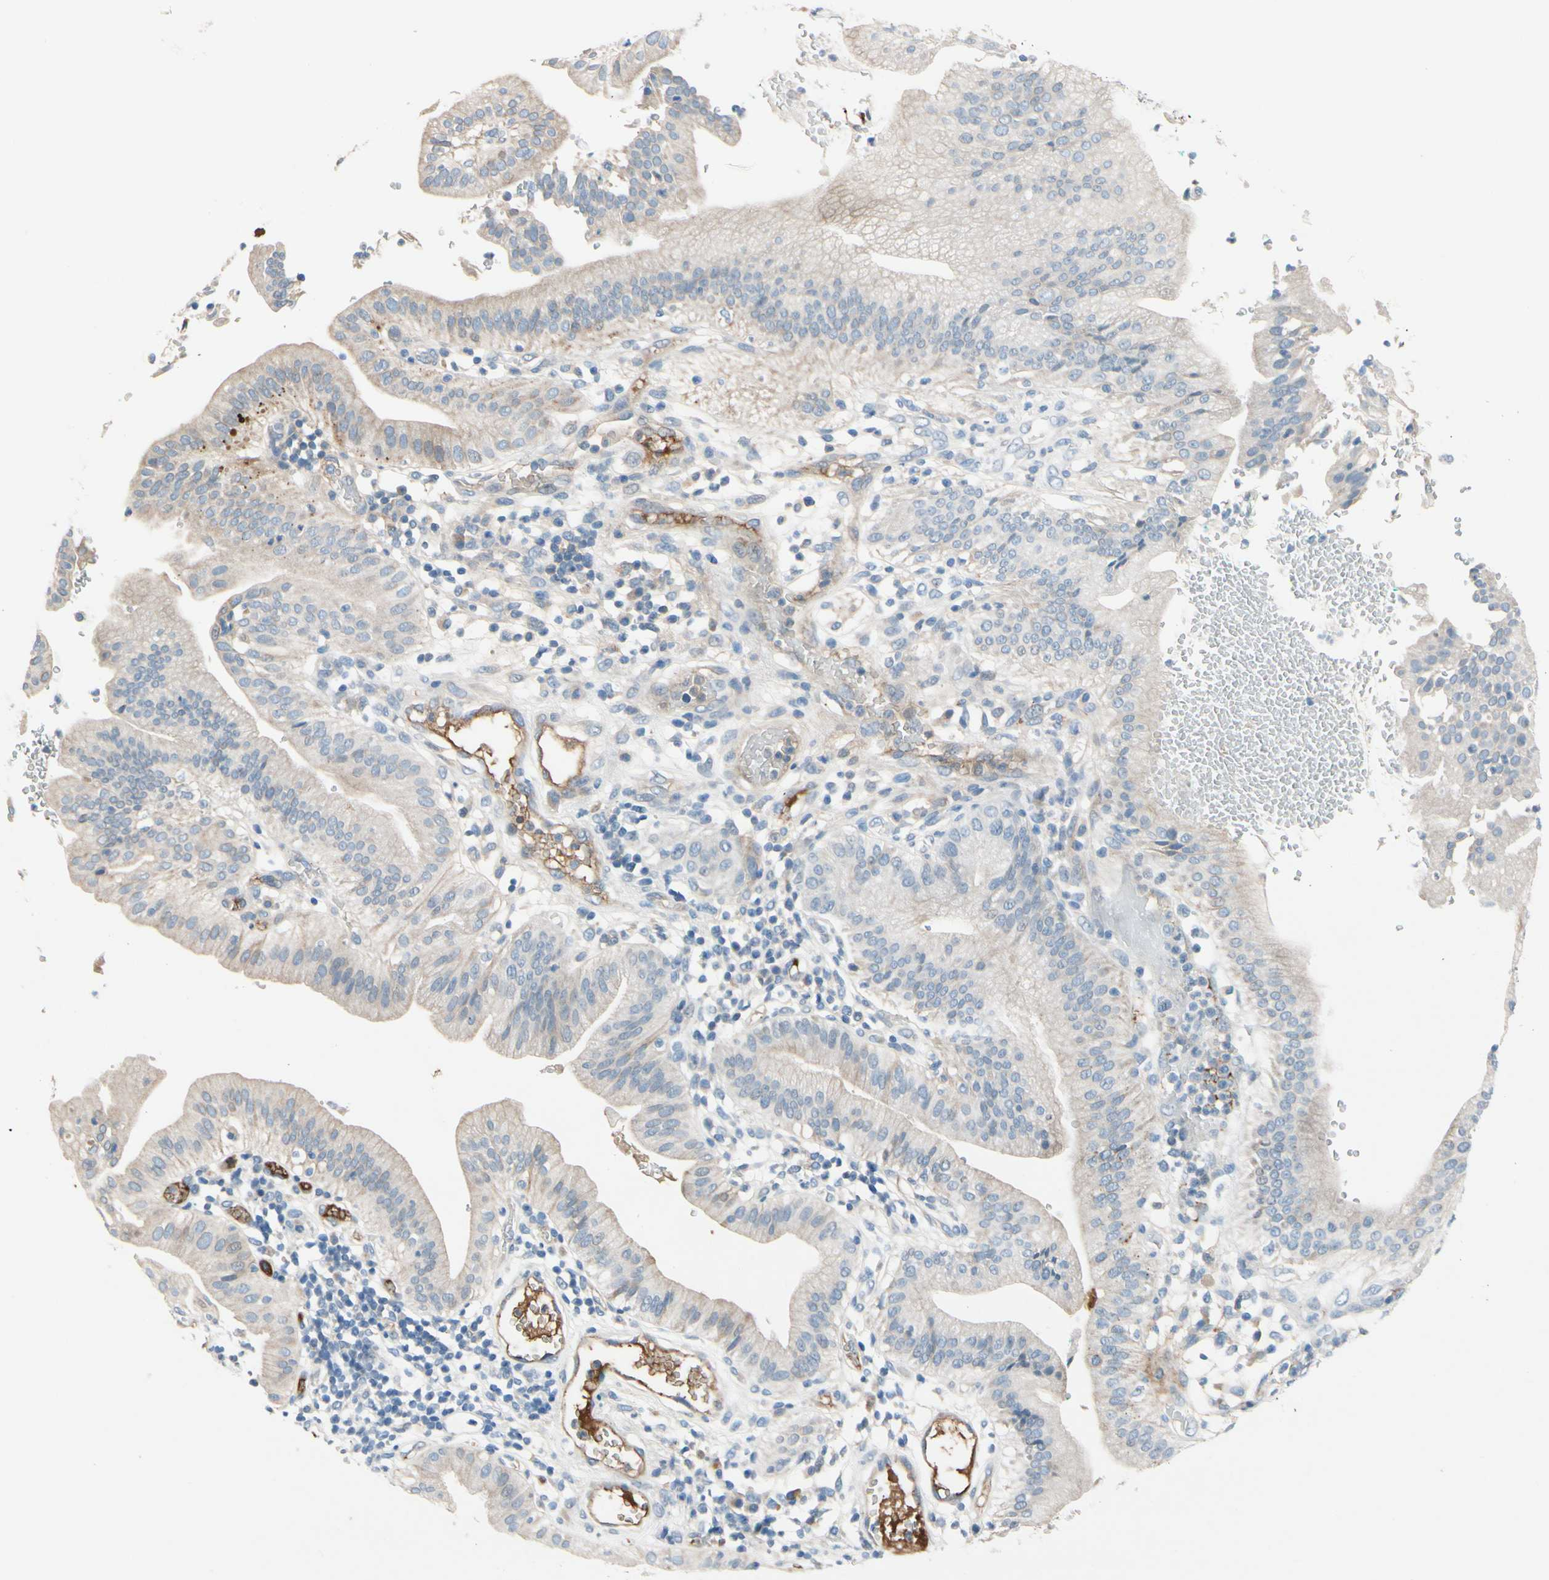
{"staining": {"intensity": "weak", "quantity": "25%-75%", "location": "cytoplasmic/membranous"}, "tissue": "pancreatic cancer", "cell_type": "Tumor cells", "image_type": "cancer", "snomed": [{"axis": "morphology", "description": "Adenocarcinoma, NOS"}, {"axis": "morphology", "description": "Adenocarcinoma, metastatic, NOS"}, {"axis": "topography", "description": "Lymph node"}, {"axis": "topography", "description": "Pancreas"}, {"axis": "topography", "description": "Duodenum"}], "caption": "Protein staining of pancreatic adenocarcinoma tissue exhibits weak cytoplasmic/membranous positivity in approximately 25%-75% of tumor cells. The staining is performed using DAB (3,3'-diaminobenzidine) brown chromogen to label protein expression. The nuclei are counter-stained blue using hematoxylin.", "gene": "CNDP1", "patient": {"sex": "female", "age": 64}}